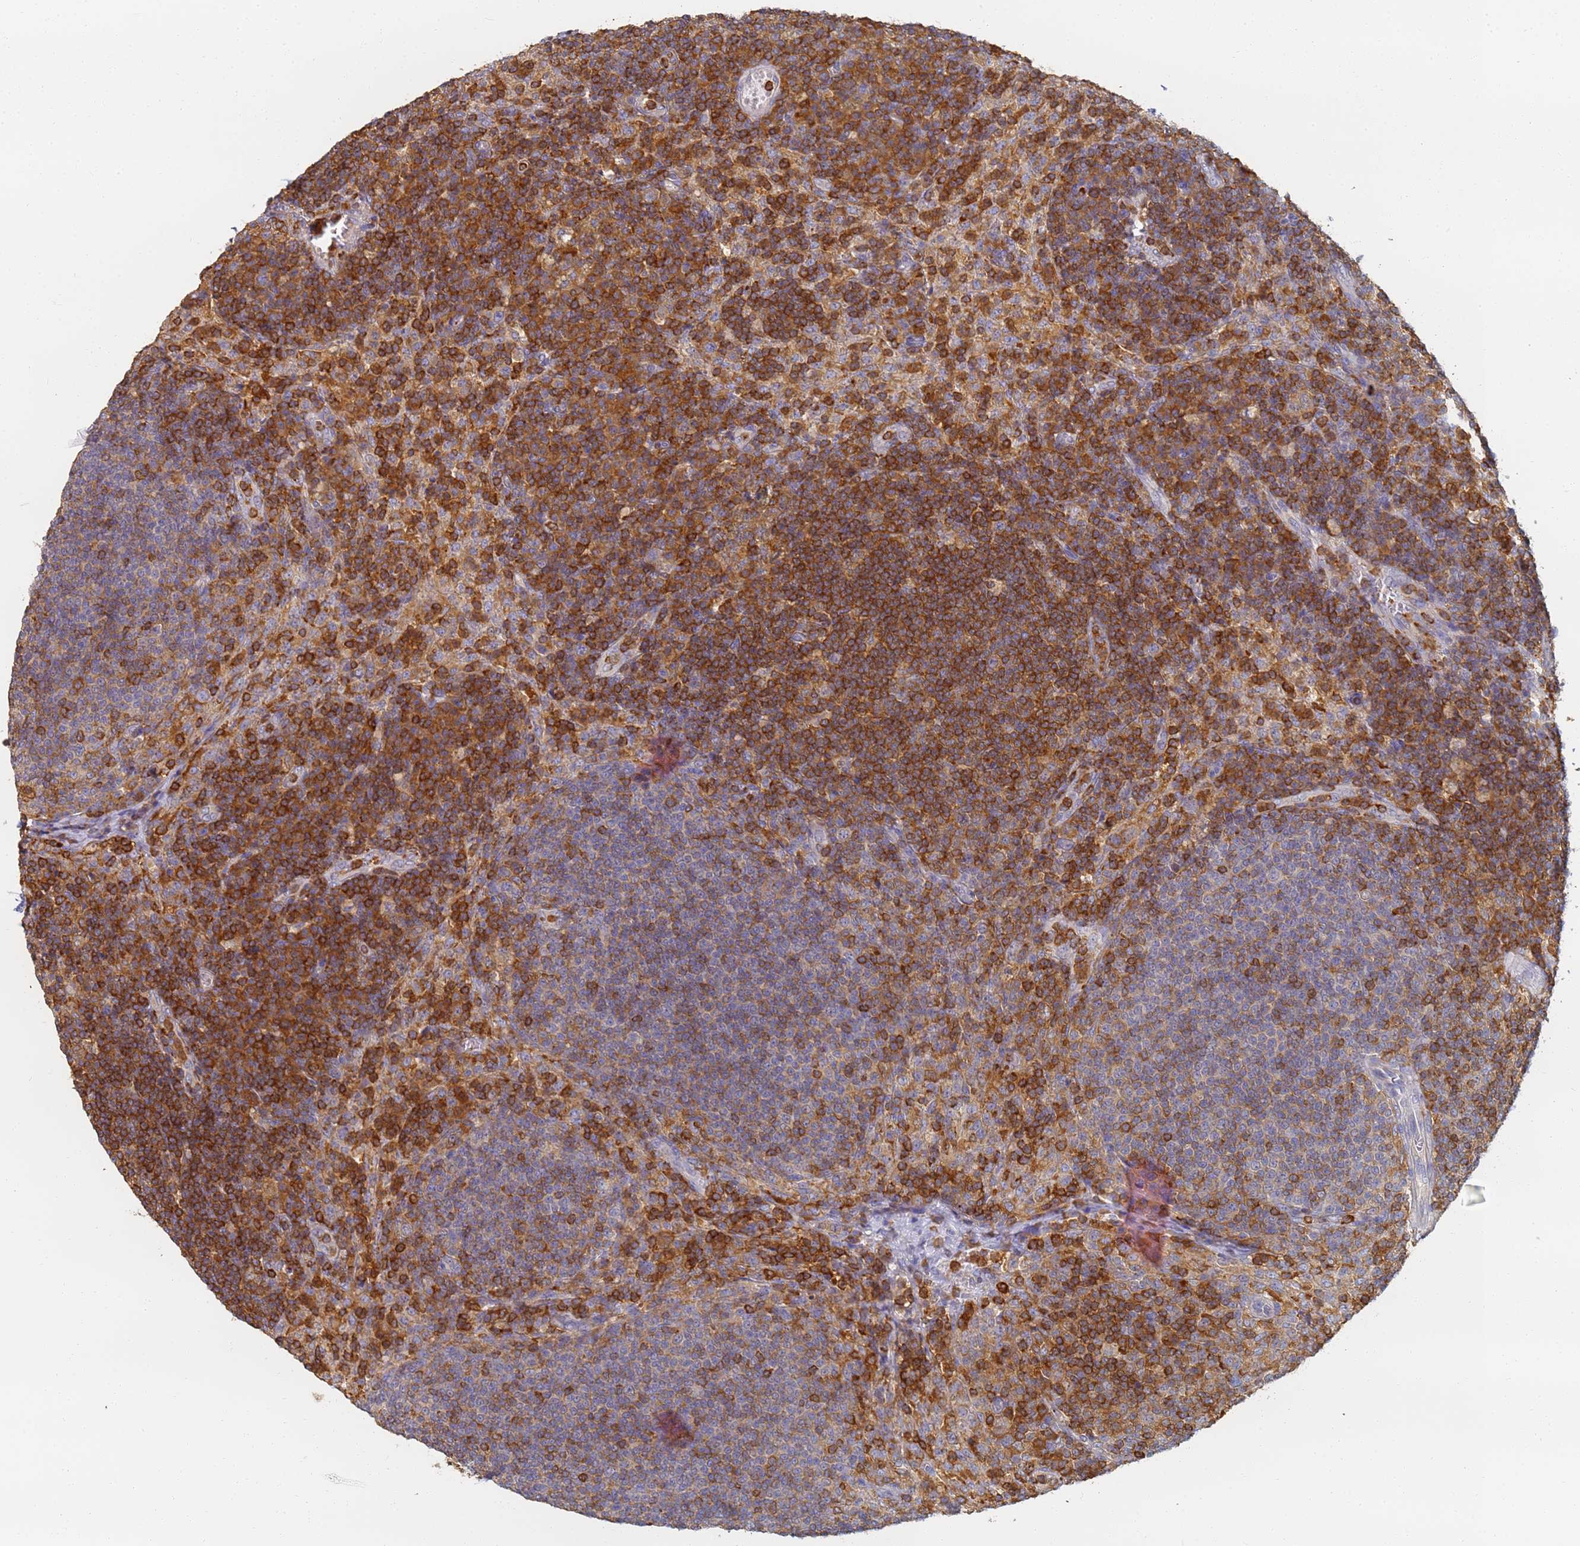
{"staining": {"intensity": "moderate", "quantity": "<25%", "location": "cytoplasmic/membranous"}, "tissue": "lymph node", "cell_type": "Germinal center cells", "image_type": "normal", "snomed": [{"axis": "morphology", "description": "Normal tissue, NOS"}, {"axis": "topography", "description": "Lymph node"}], "caption": "Immunohistochemical staining of unremarkable lymph node reveals moderate cytoplasmic/membranous protein expression in approximately <25% of germinal center cells. (DAB IHC, brown staining for protein, blue staining for nuclei).", "gene": "BIN2", "patient": {"sex": "female", "age": 70}}